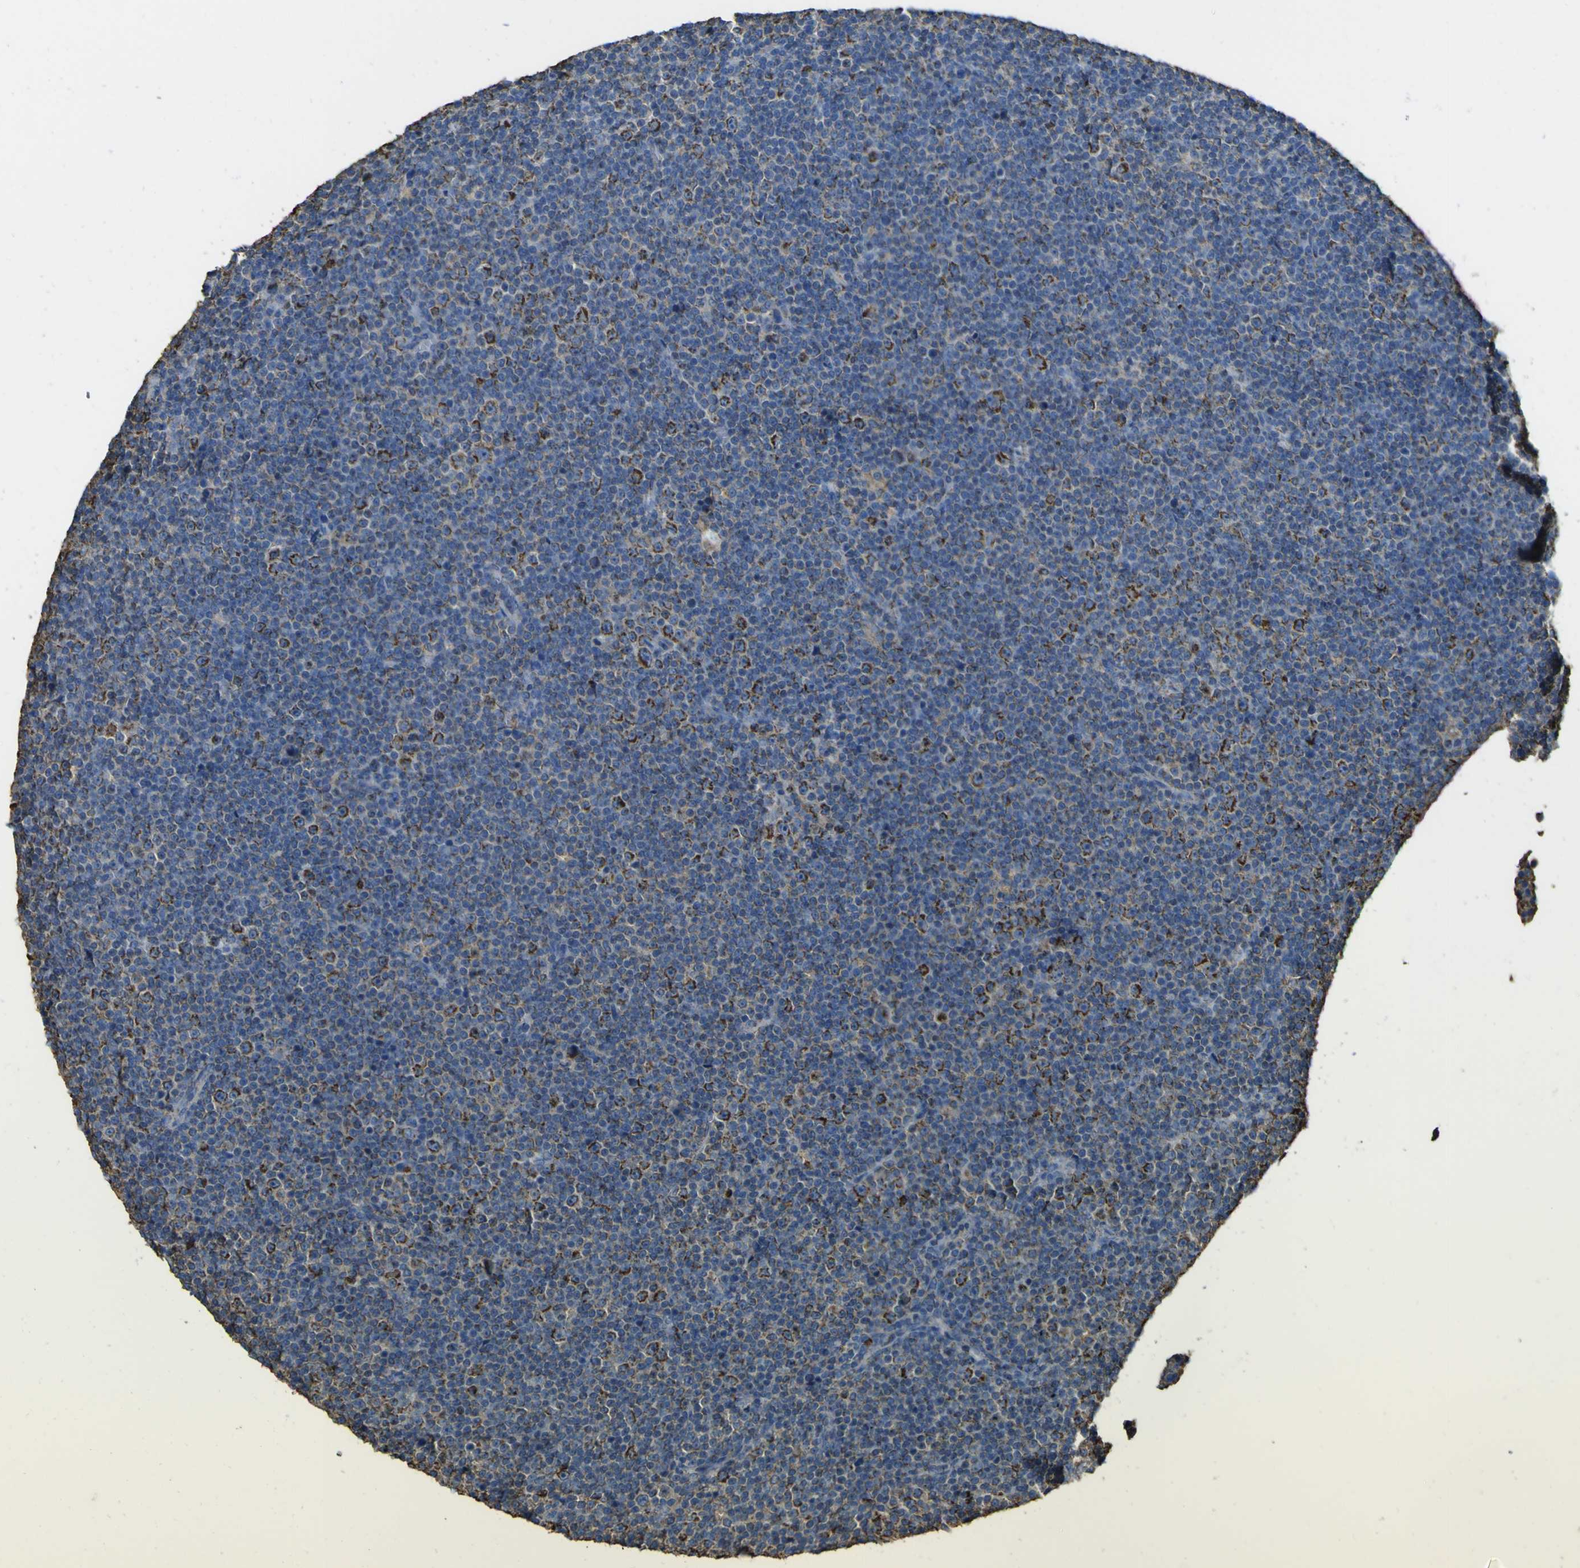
{"staining": {"intensity": "negative", "quantity": "none", "location": "none"}, "tissue": "lymphoma", "cell_type": "Tumor cells", "image_type": "cancer", "snomed": [{"axis": "morphology", "description": "Malignant lymphoma, non-Hodgkin's type, Low grade"}, {"axis": "topography", "description": "Lymph node"}], "caption": "A high-resolution micrograph shows immunohistochemistry staining of low-grade malignant lymphoma, non-Hodgkin's type, which reveals no significant staining in tumor cells.", "gene": "ACSL3", "patient": {"sex": "female", "age": 67}}